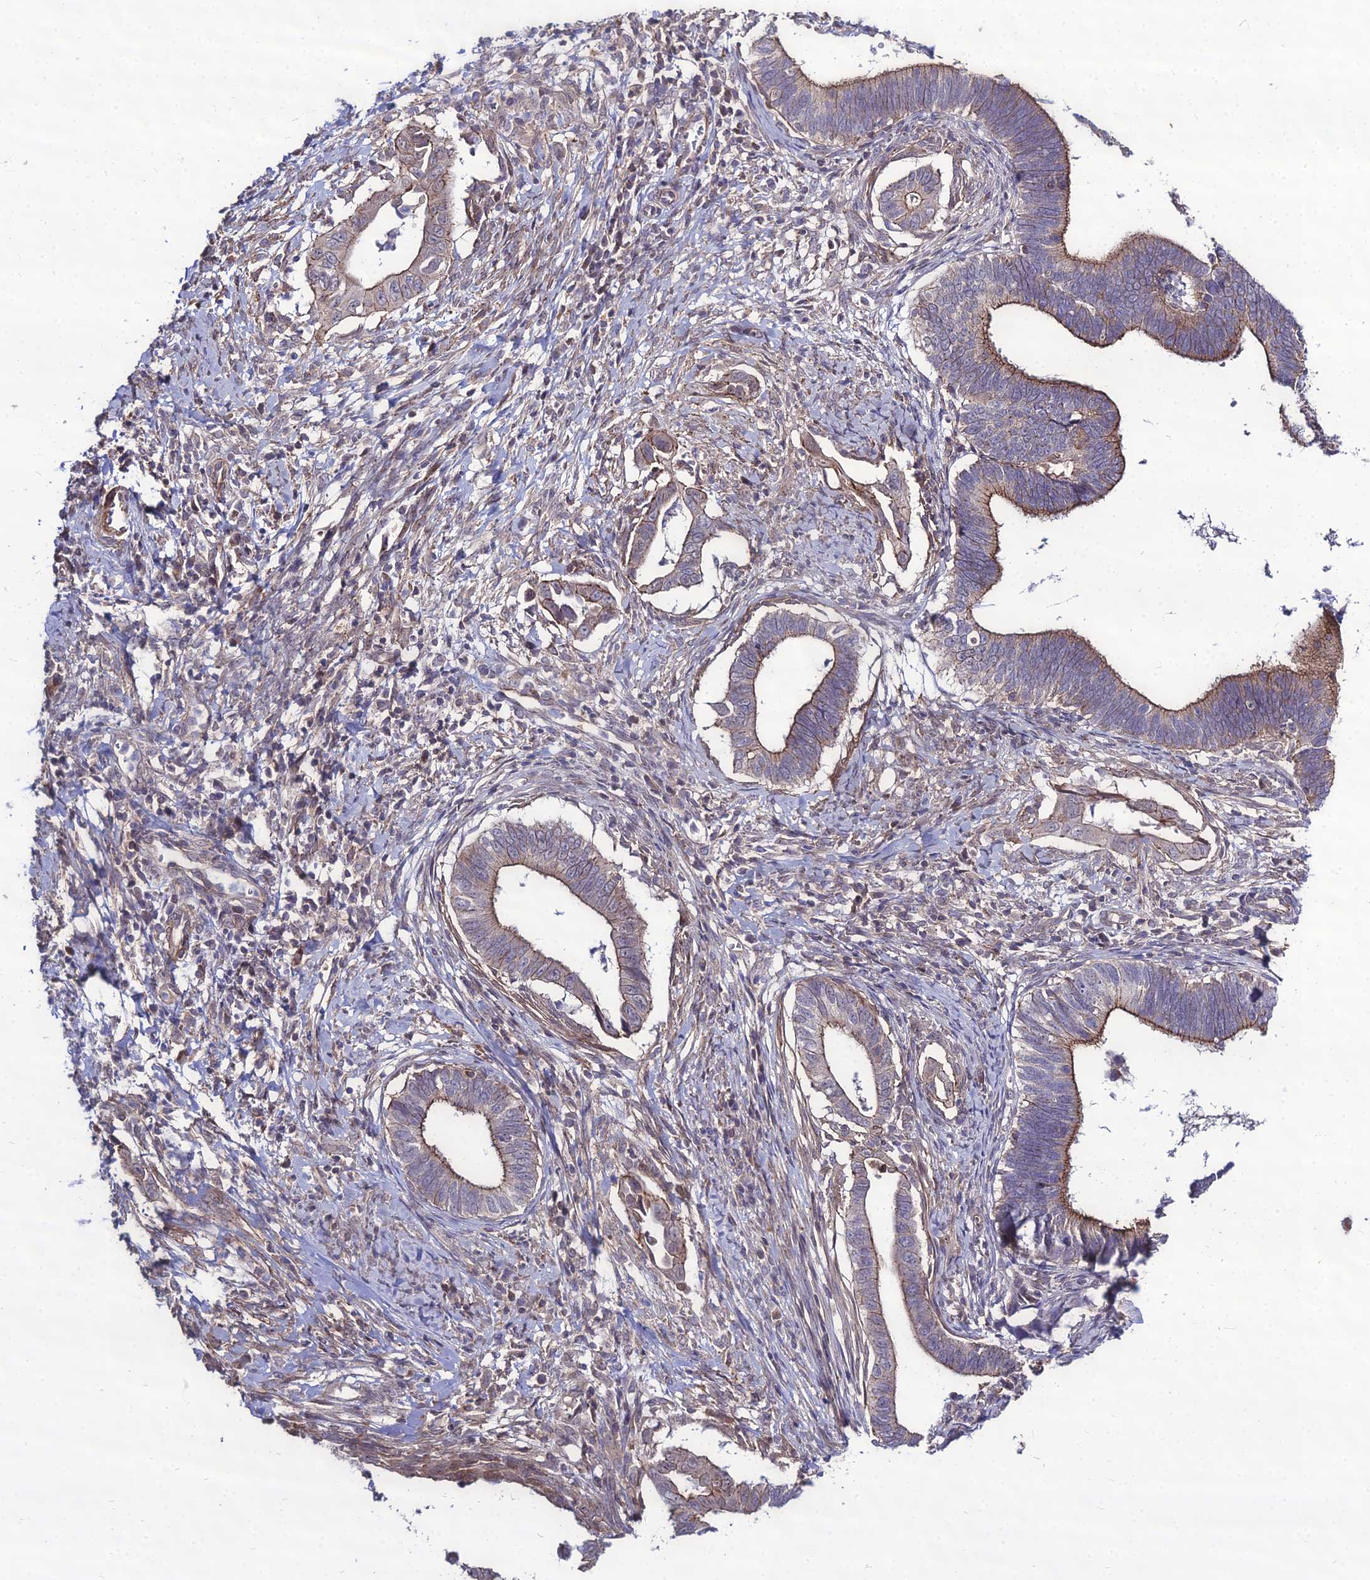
{"staining": {"intensity": "moderate", "quantity": "25%-75%", "location": "cytoplasmic/membranous"}, "tissue": "cervical cancer", "cell_type": "Tumor cells", "image_type": "cancer", "snomed": [{"axis": "morphology", "description": "Adenocarcinoma, NOS"}, {"axis": "topography", "description": "Cervix"}], "caption": "Protein expression analysis of human cervical cancer (adenocarcinoma) reveals moderate cytoplasmic/membranous expression in approximately 25%-75% of tumor cells. The staining is performed using DAB (3,3'-diaminobenzidine) brown chromogen to label protein expression. The nuclei are counter-stained blue using hematoxylin.", "gene": "TSPYL2", "patient": {"sex": "female", "age": 42}}